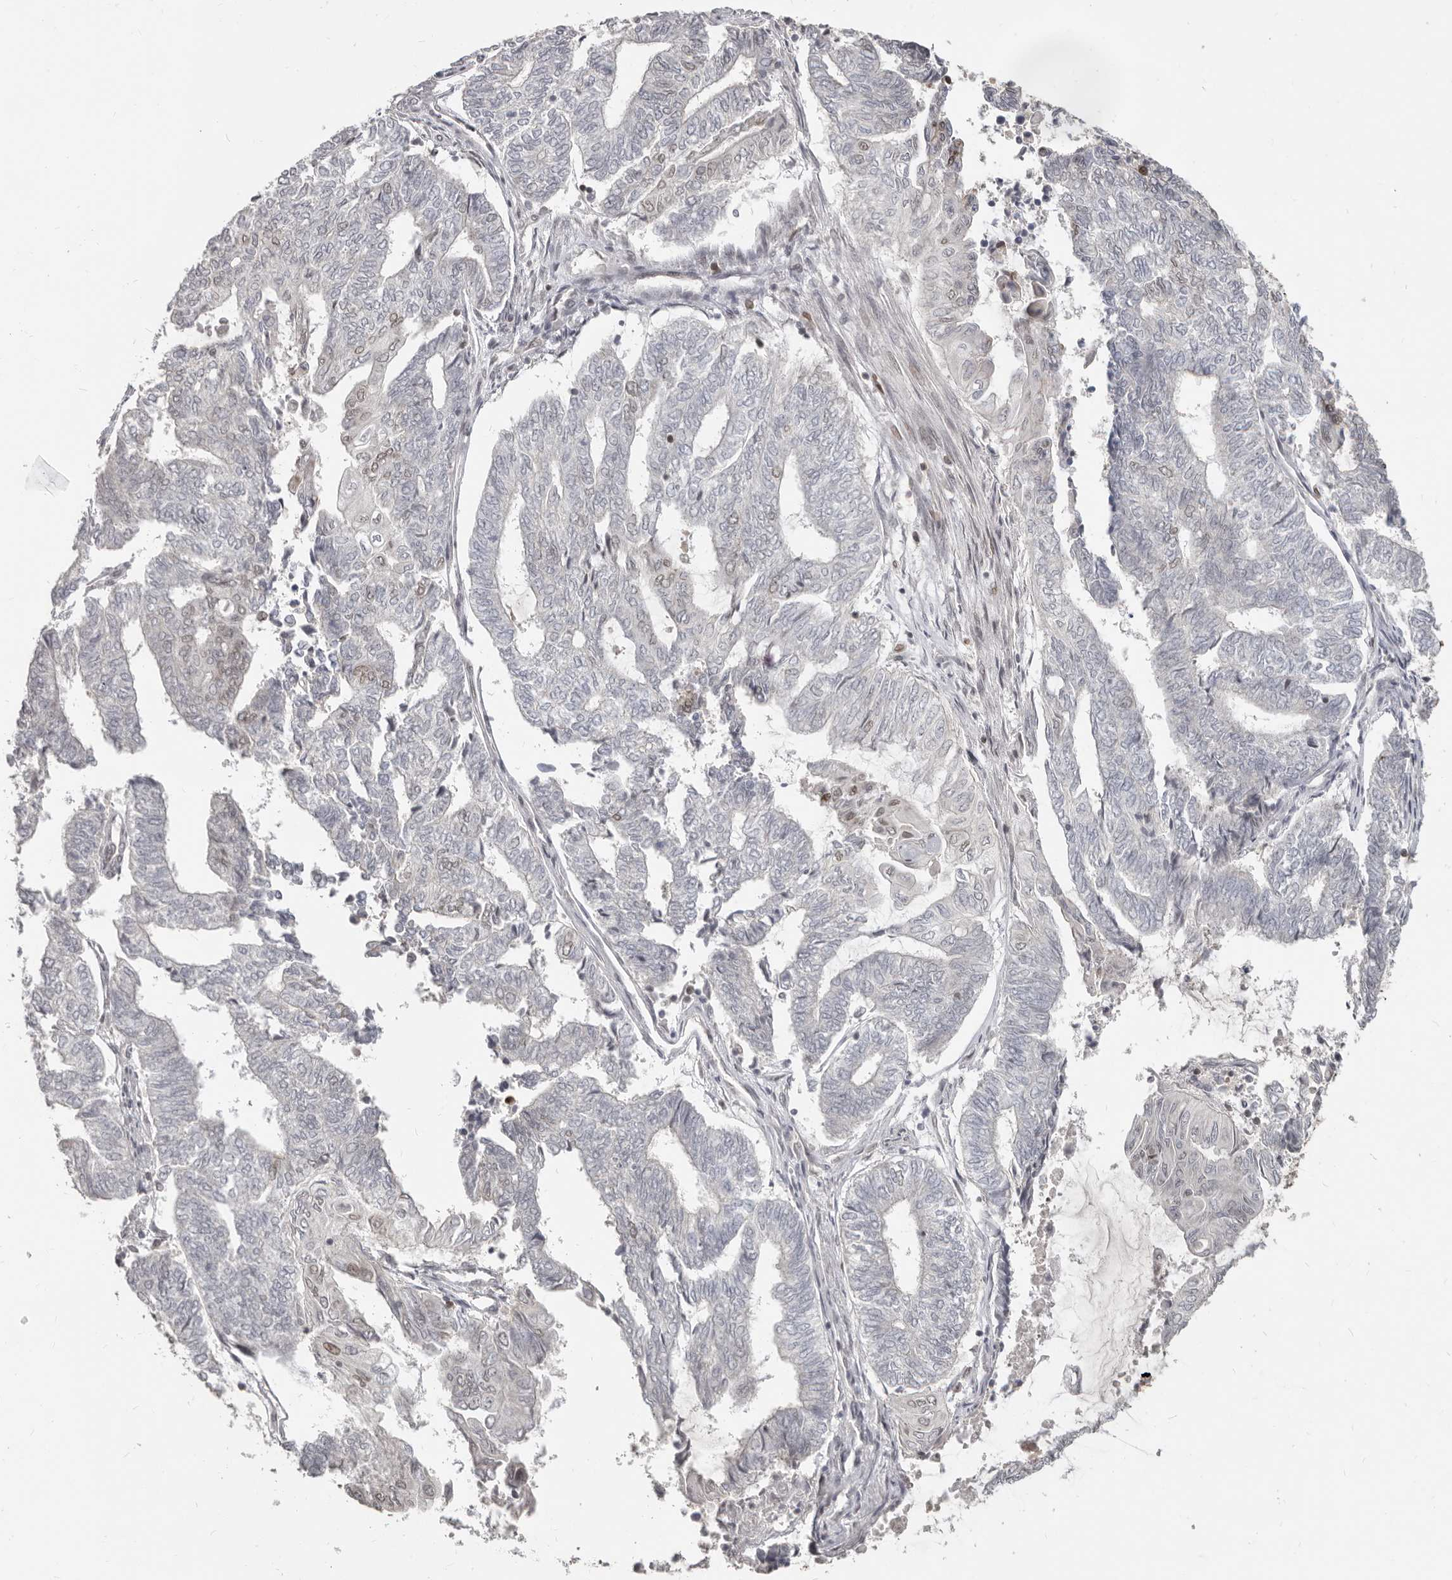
{"staining": {"intensity": "weak", "quantity": "<25%", "location": "nuclear"}, "tissue": "endometrial cancer", "cell_type": "Tumor cells", "image_type": "cancer", "snomed": [{"axis": "morphology", "description": "Adenocarcinoma, NOS"}, {"axis": "topography", "description": "Uterus"}, {"axis": "topography", "description": "Endometrium"}], "caption": "This is a photomicrograph of IHC staining of endometrial adenocarcinoma, which shows no expression in tumor cells. (Immunohistochemistry (ihc), brightfield microscopy, high magnification).", "gene": "NUP153", "patient": {"sex": "female", "age": 70}}